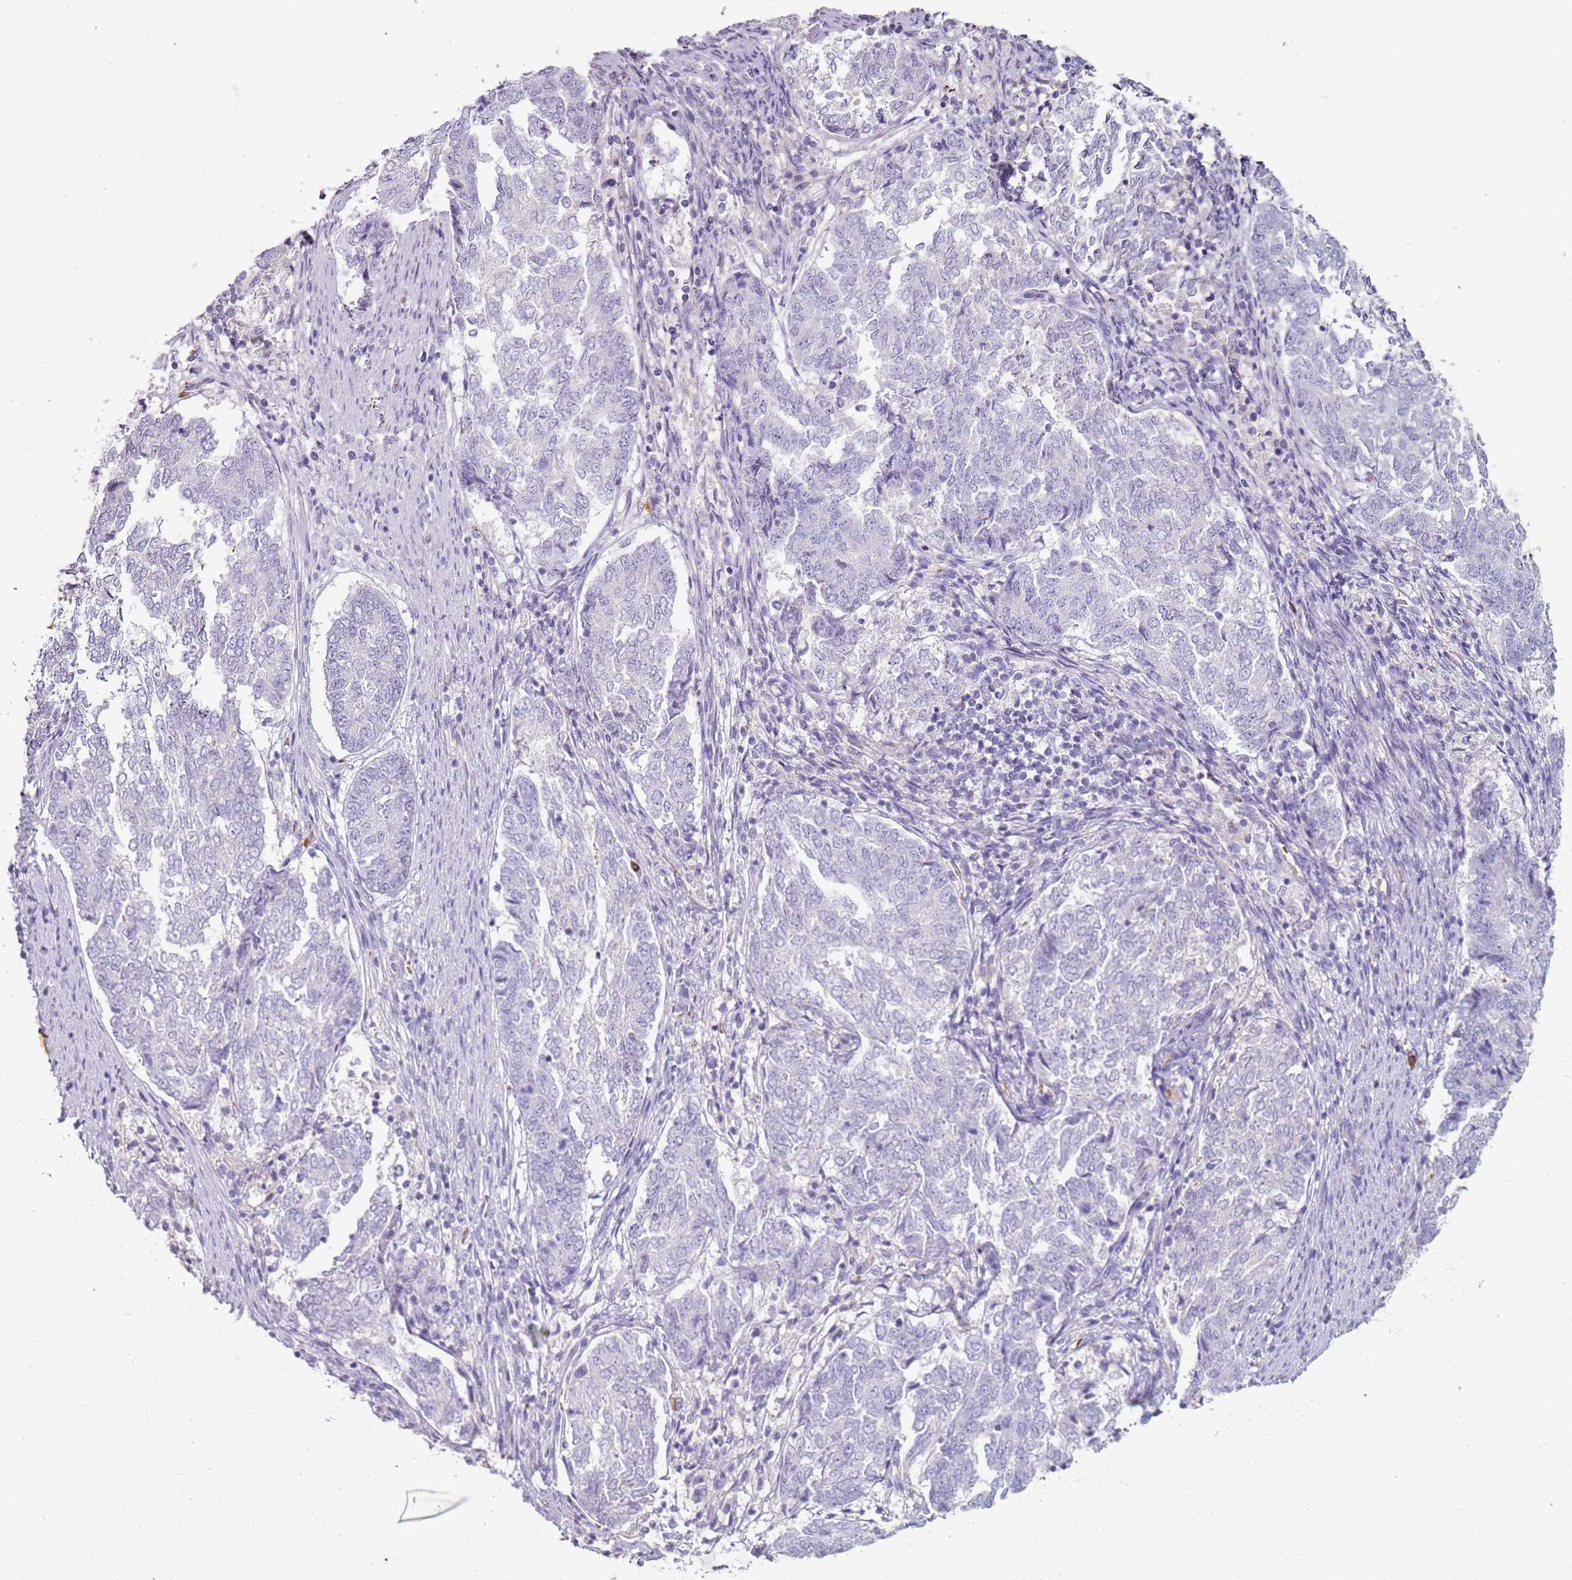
{"staining": {"intensity": "negative", "quantity": "none", "location": "none"}, "tissue": "endometrial cancer", "cell_type": "Tumor cells", "image_type": "cancer", "snomed": [{"axis": "morphology", "description": "Adenocarcinoma, NOS"}, {"axis": "topography", "description": "Endometrium"}], "caption": "Human endometrial adenocarcinoma stained for a protein using immunohistochemistry displays no expression in tumor cells.", "gene": "CD40LG", "patient": {"sex": "female", "age": 80}}